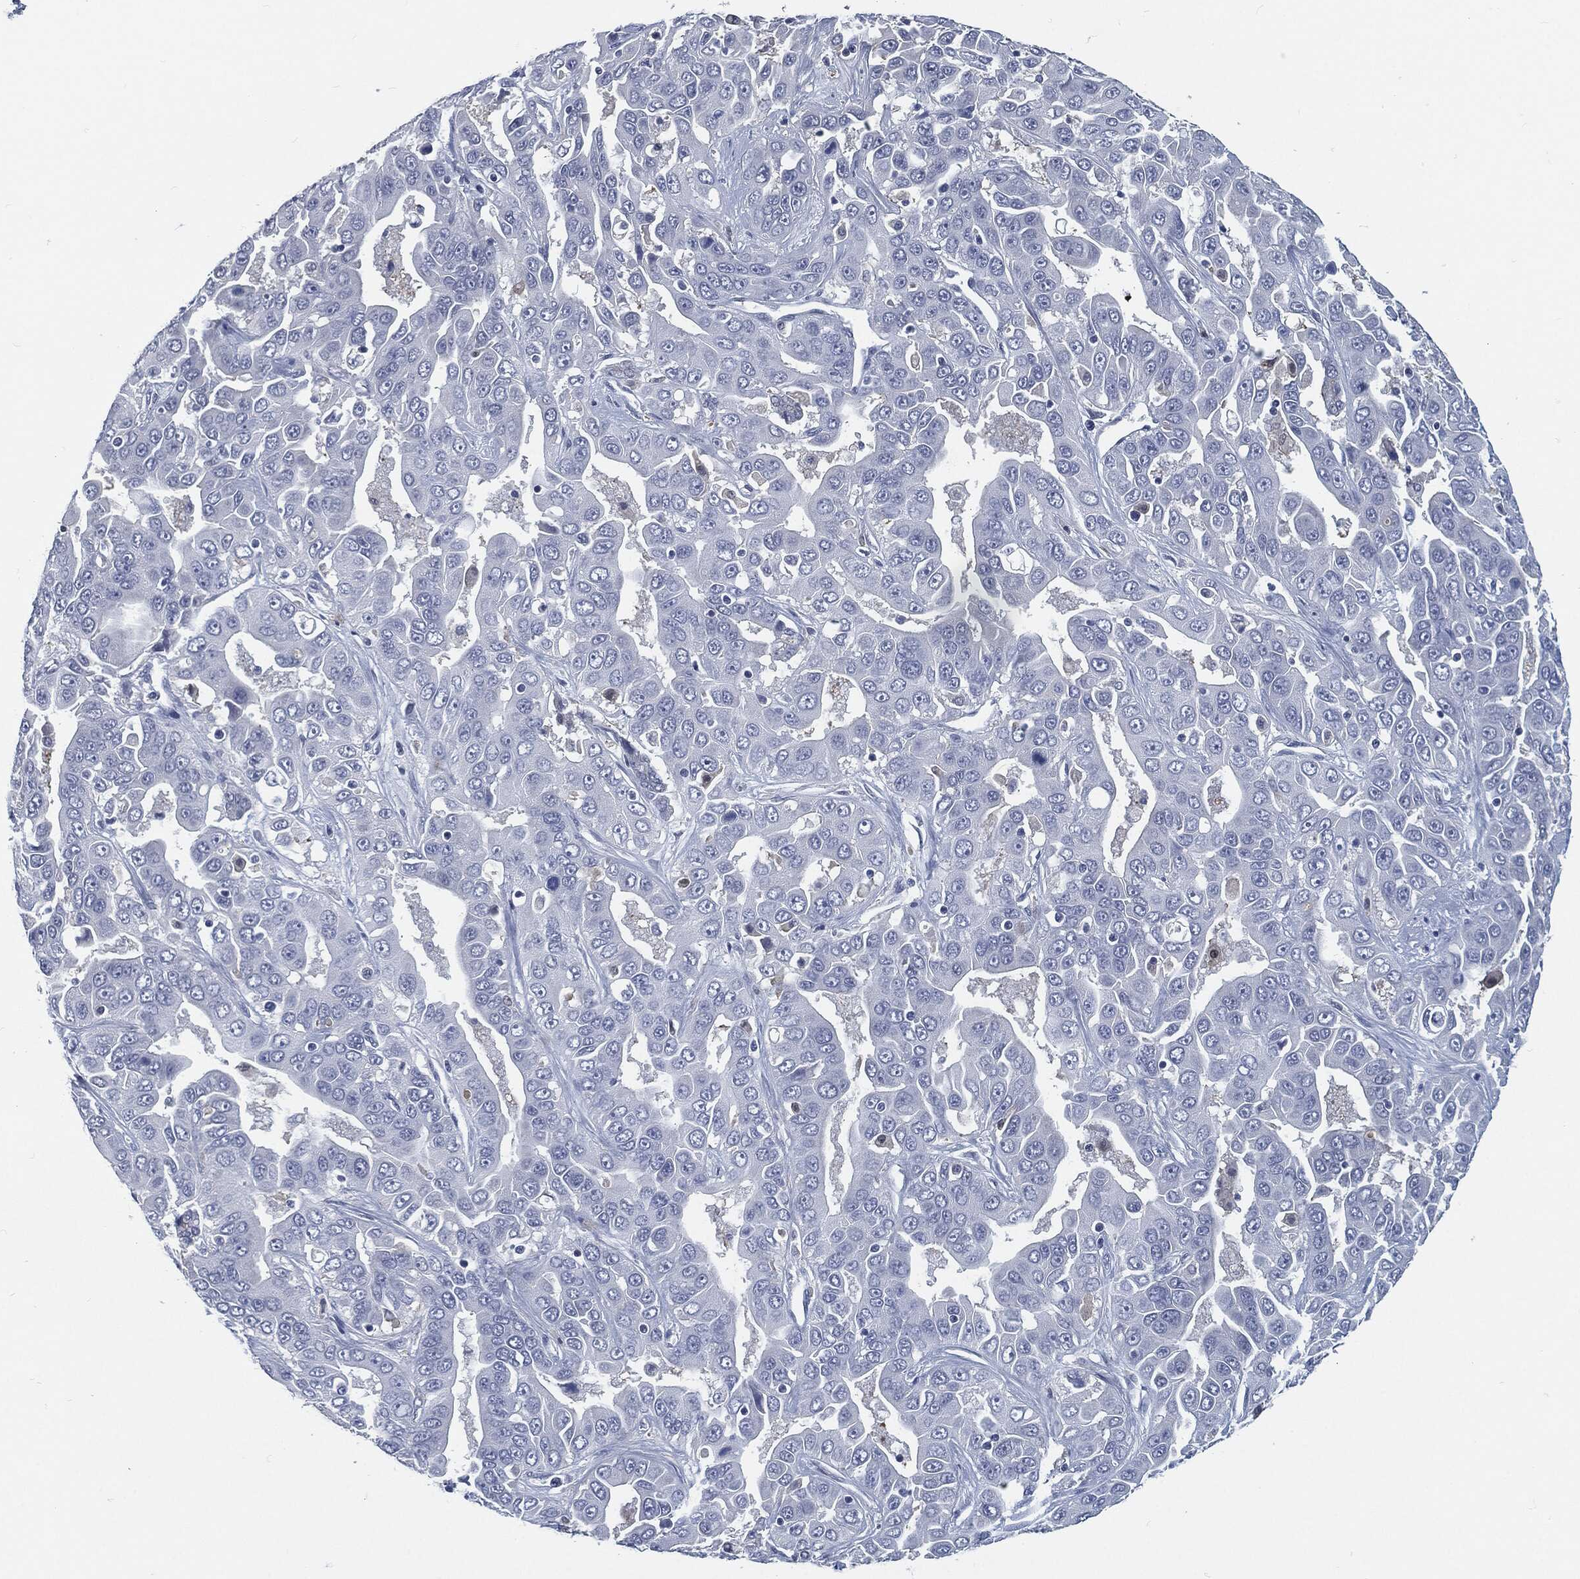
{"staining": {"intensity": "negative", "quantity": "none", "location": "none"}, "tissue": "liver cancer", "cell_type": "Tumor cells", "image_type": "cancer", "snomed": [{"axis": "morphology", "description": "Cholangiocarcinoma"}, {"axis": "topography", "description": "Liver"}], "caption": "Immunohistochemical staining of liver cancer (cholangiocarcinoma) reveals no significant staining in tumor cells.", "gene": "PROM1", "patient": {"sex": "female", "age": 52}}